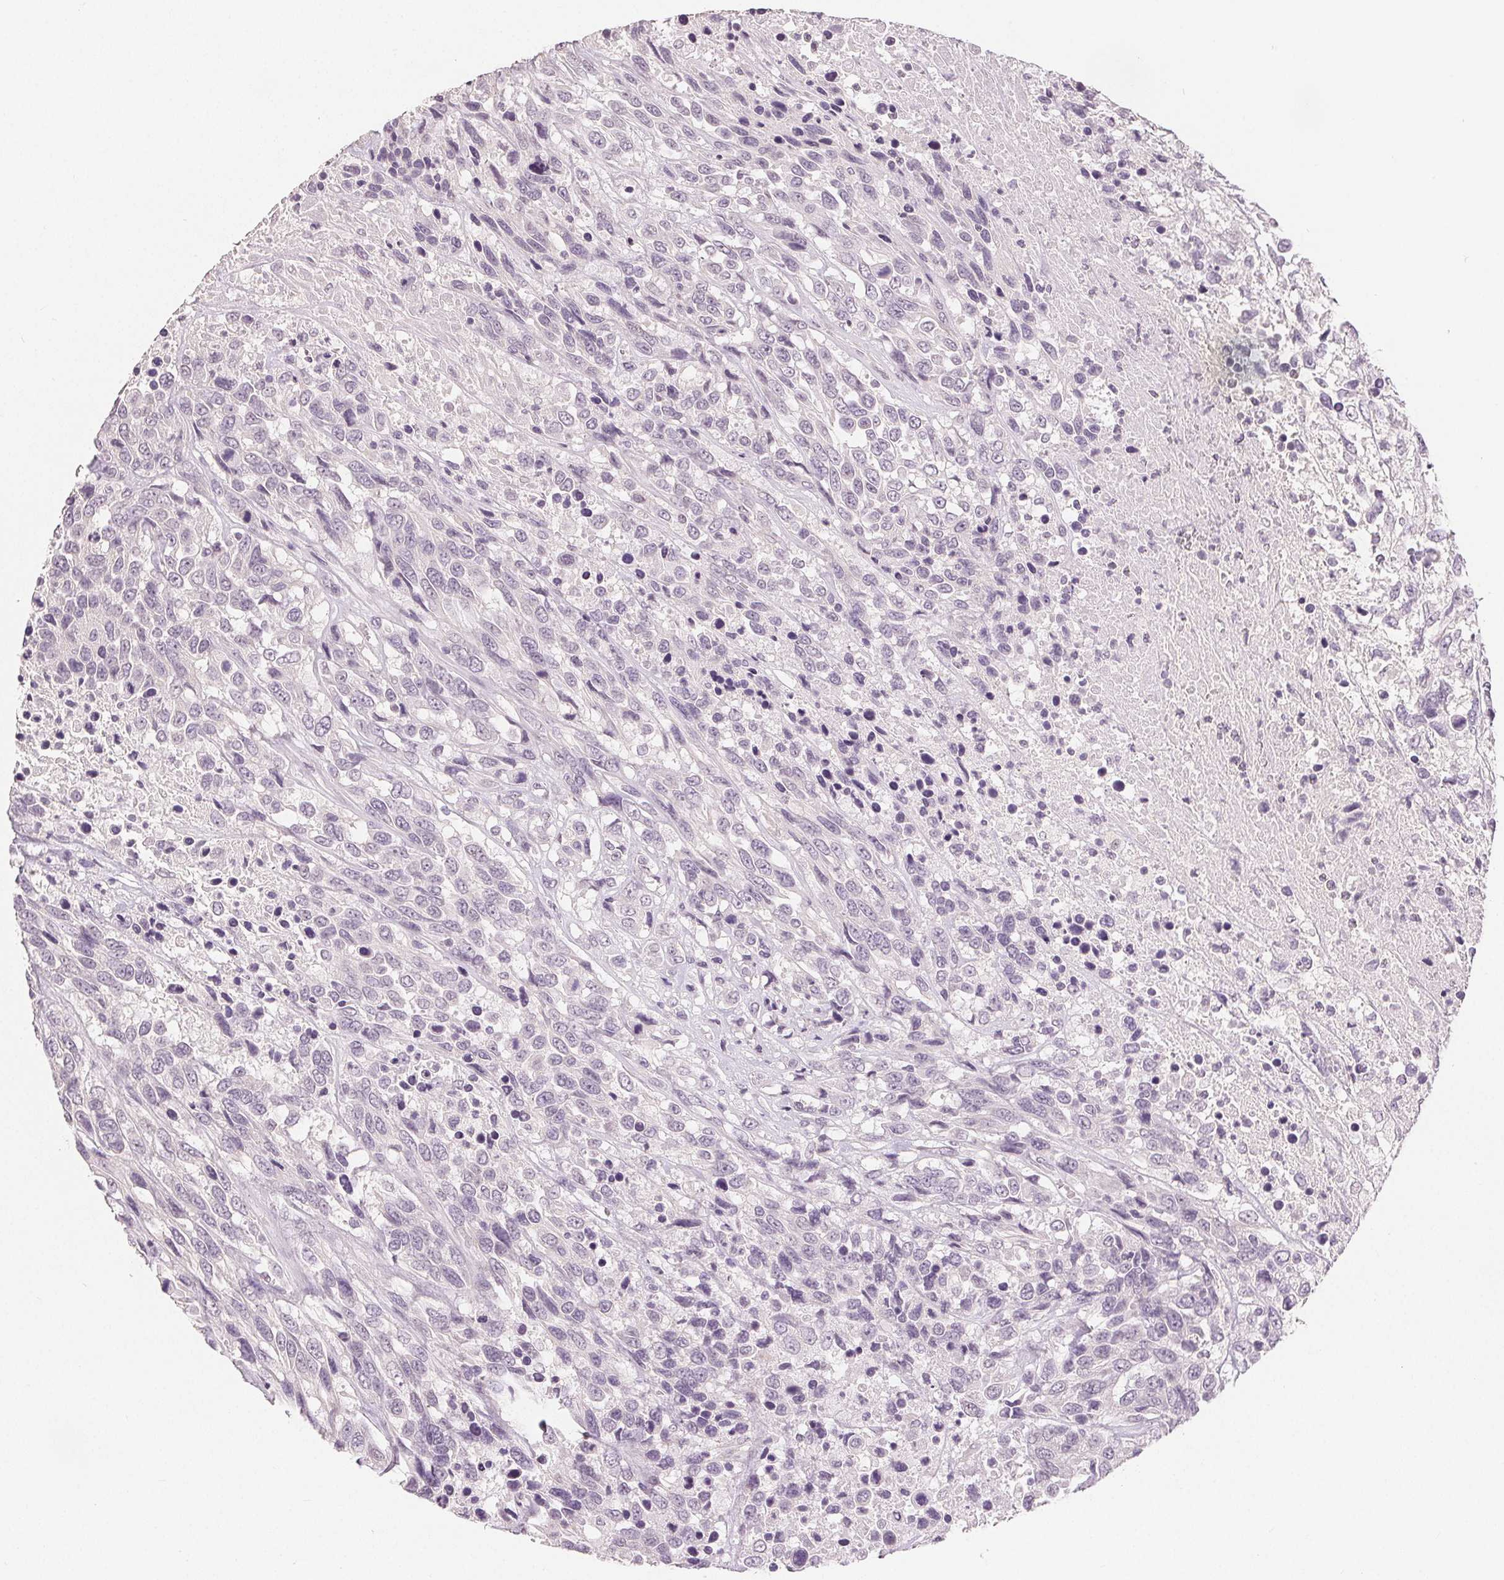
{"staining": {"intensity": "negative", "quantity": "none", "location": "none"}, "tissue": "urothelial cancer", "cell_type": "Tumor cells", "image_type": "cancer", "snomed": [{"axis": "morphology", "description": "Urothelial carcinoma, High grade"}, {"axis": "topography", "description": "Urinary bladder"}], "caption": "This photomicrograph is of urothelial carcinoma (high-grade) stained with immunohistochemistry (IHC) to label a protein in brown with the nuclei are counter-stained blue. There is no staining in tumor cells.", "gene": "SLC27A5", "patient": {"sex": "female", "age": 70}}